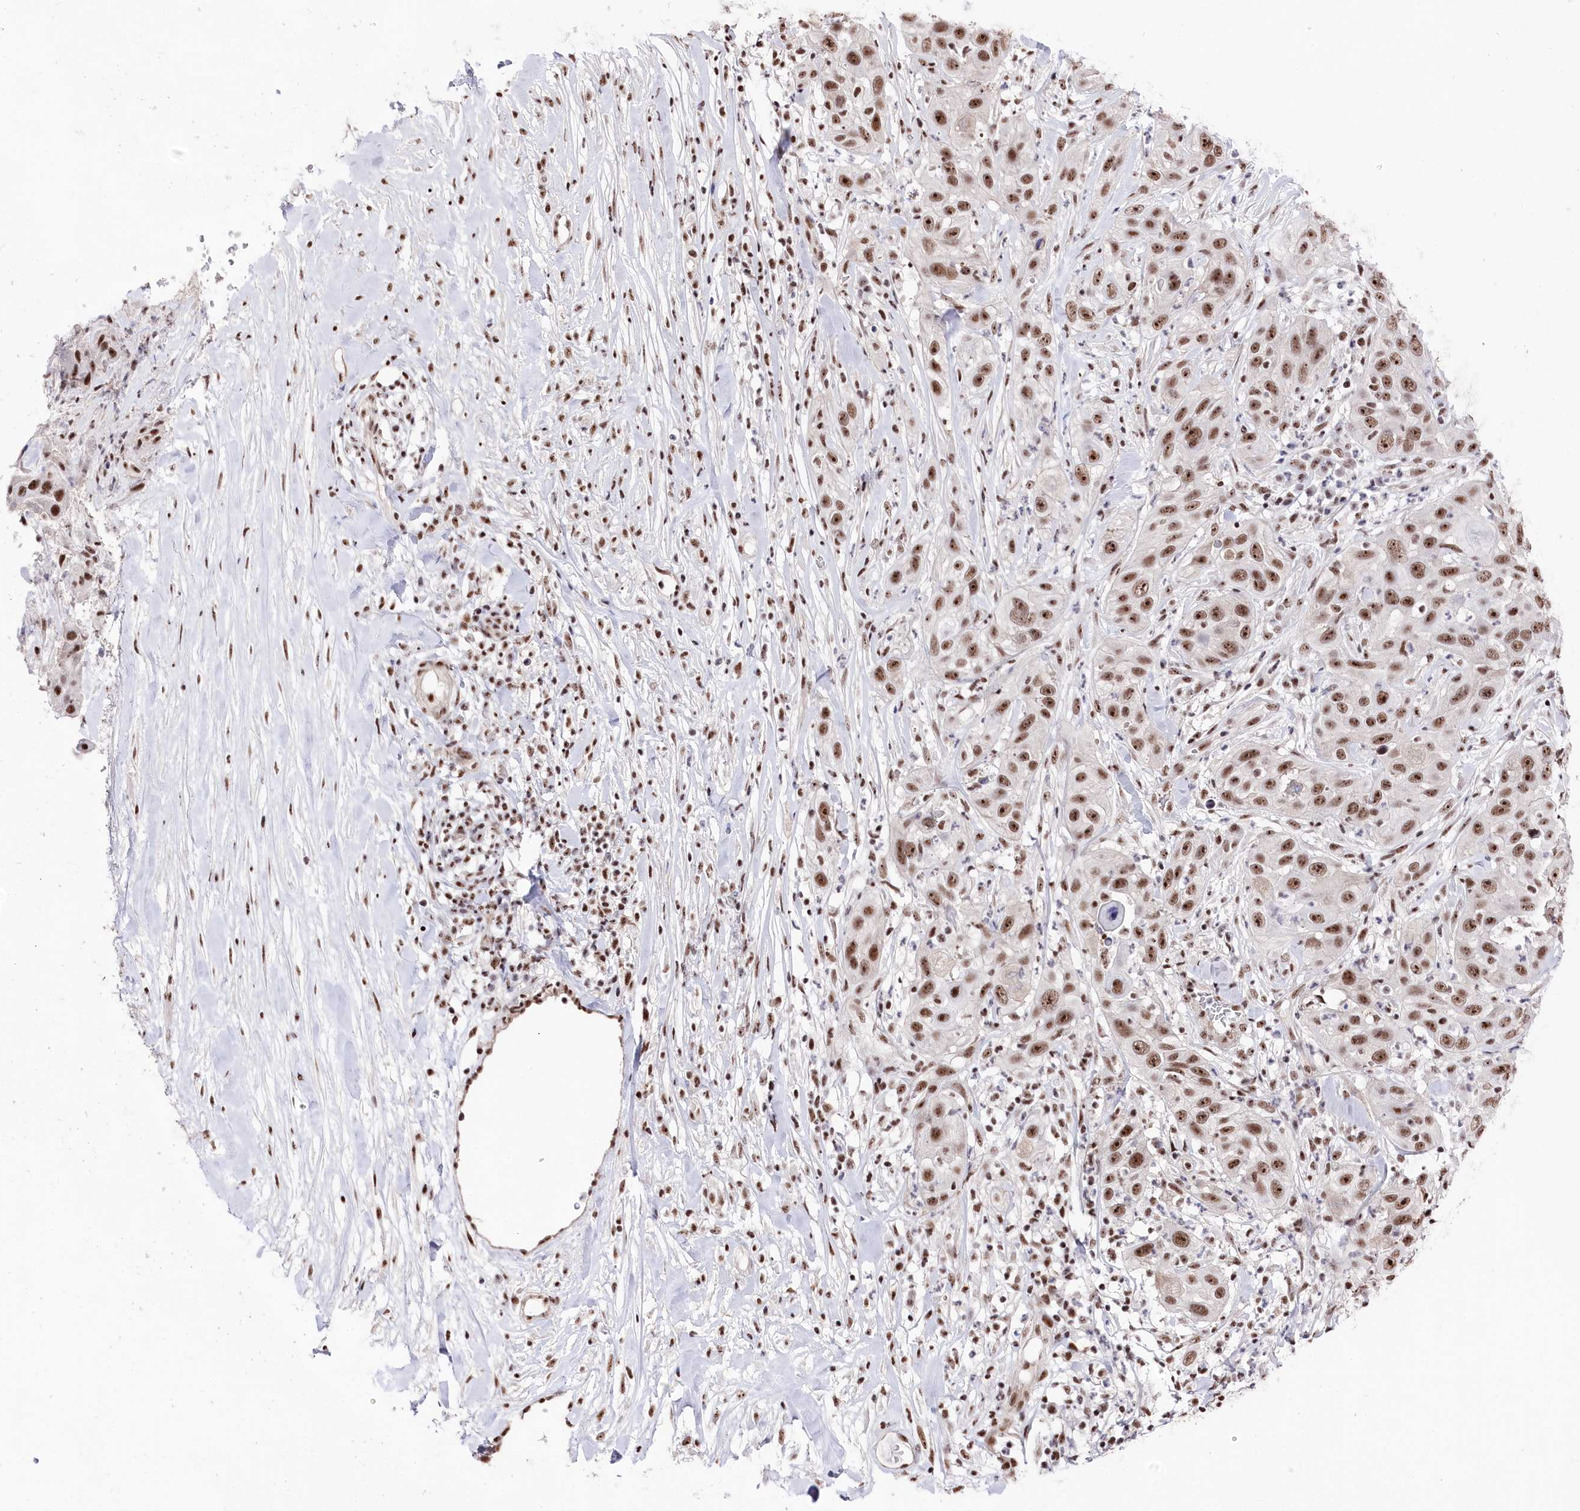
{"staining": {"intensity": "moderate", "quantity": ">75%", "location": "nuclear"}, "tissue": "skin cancer", "cell_type": "Tumor cells", "image_type": "cancer", "snomed": [{"axis": "morphology", "description": "Squamous cell carcinoma, NOS"}, {"axis": "topography", "description": "Skin"}], "caption": "There is medium levels of moderate nuclear staining in tumor cells of squamous cell carcinoma (skin), as demonstrated by immunohistochemical staining (brown color).", "gene": "POLR2H", "patient": {"sex": "female", "age": 44}}